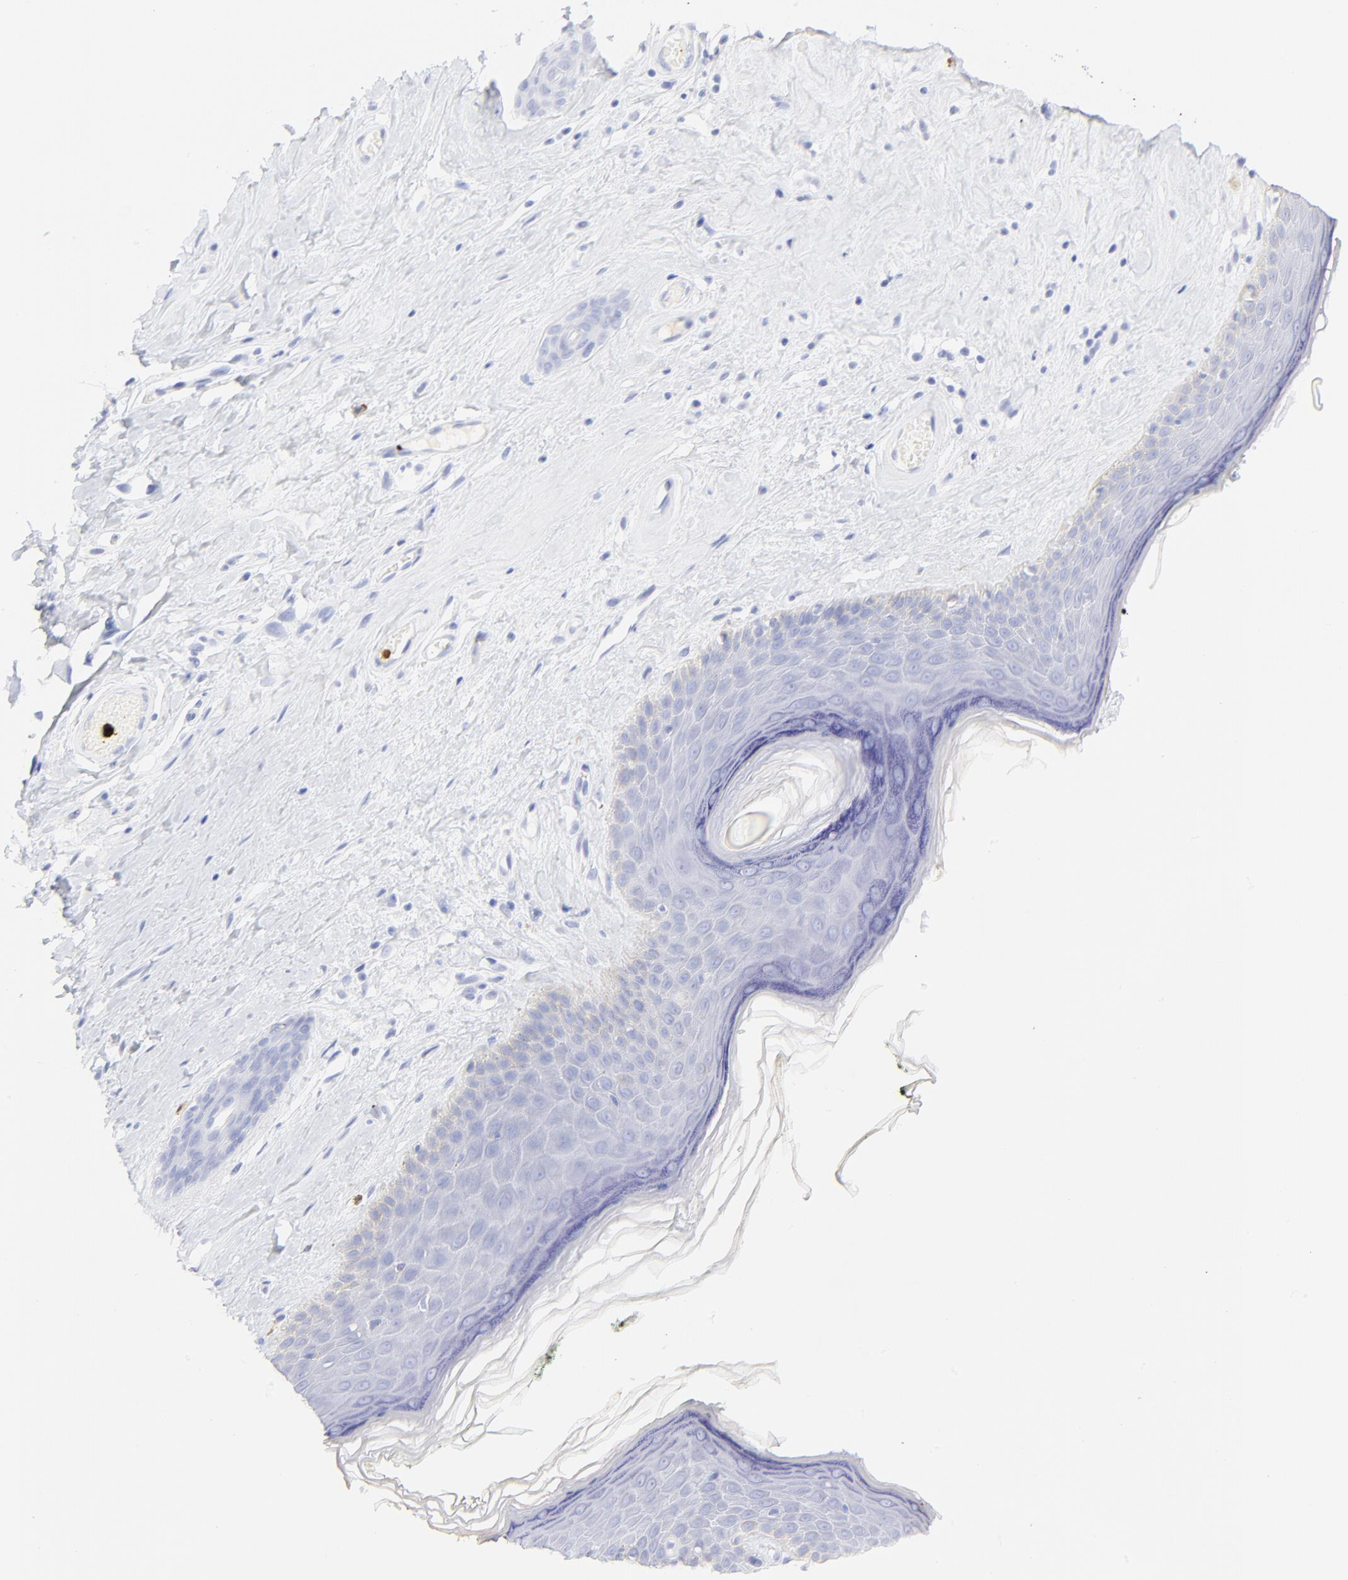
{"staining": {"intensity": "weak", "quantity": "<25%", "location": "cytoplasmic/membranous,nuclear"}, "tissue": "skin", "cell_type": "Epidermal cells", "image_type": "normal", "snomed": [{"axis": "morphology", "description": "Normal tissue, NOS"}, {"axis": "morphology", "description": "Inflammation, NOS"}, {"axis": "topography", "description": "Vulva"}], "caption": "Photomicrograph shows no protein staining in epidermal cells of normal skin. The staining was performed using DAB (3,3'-diaminobenzidine) to visualize the protein expression in brown, while the nuclei were stained in blue with hematoxylin (Magnification: 20x).", "gene": "S100A12", "patient": {"sex": "female", "age": 84}}